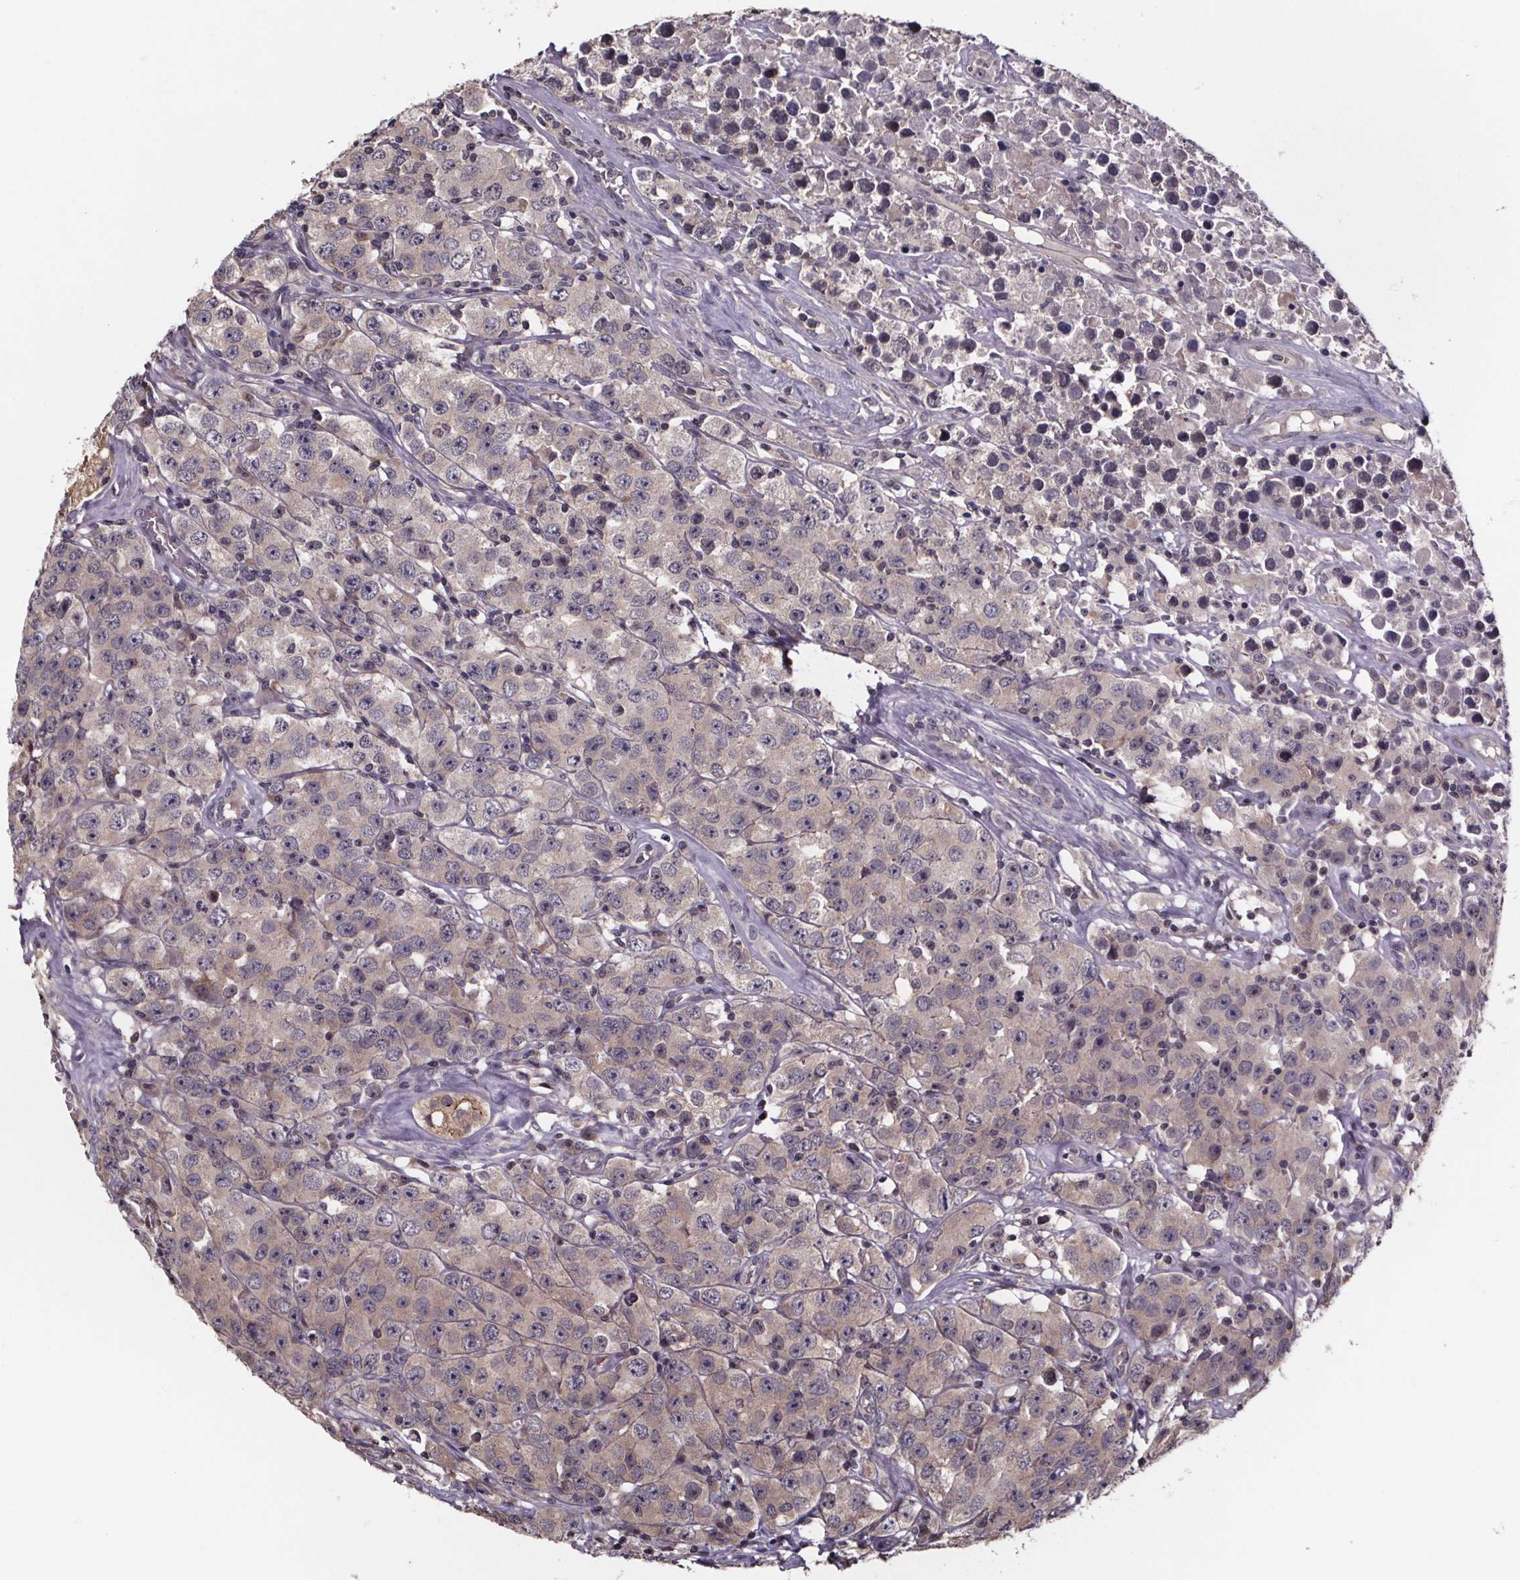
{"staining": {"intensity": "weak", "quantity": "25%-75%", "location": "cytoplasmic/membranous"}, "tissue": "testis cancer", "cell_type": "Tumor cells", "image_type": "cancer", "snomed": [{"axis": "morphology", "description": "Seminoma, NOS"}, {"axis": "topography", "description": "Testis"}], "caption": "Immunohistochemistry (IHC) (DAB (3,3'-diaminobenzidine)) staining of human testis cancer (seminoma) demonstrates weak cytoplasmic/membranous protein staining in about 25%-75% of tumor cells.", "gene": "SMIM1", "patient": {"sex": "male", "age": 52}}